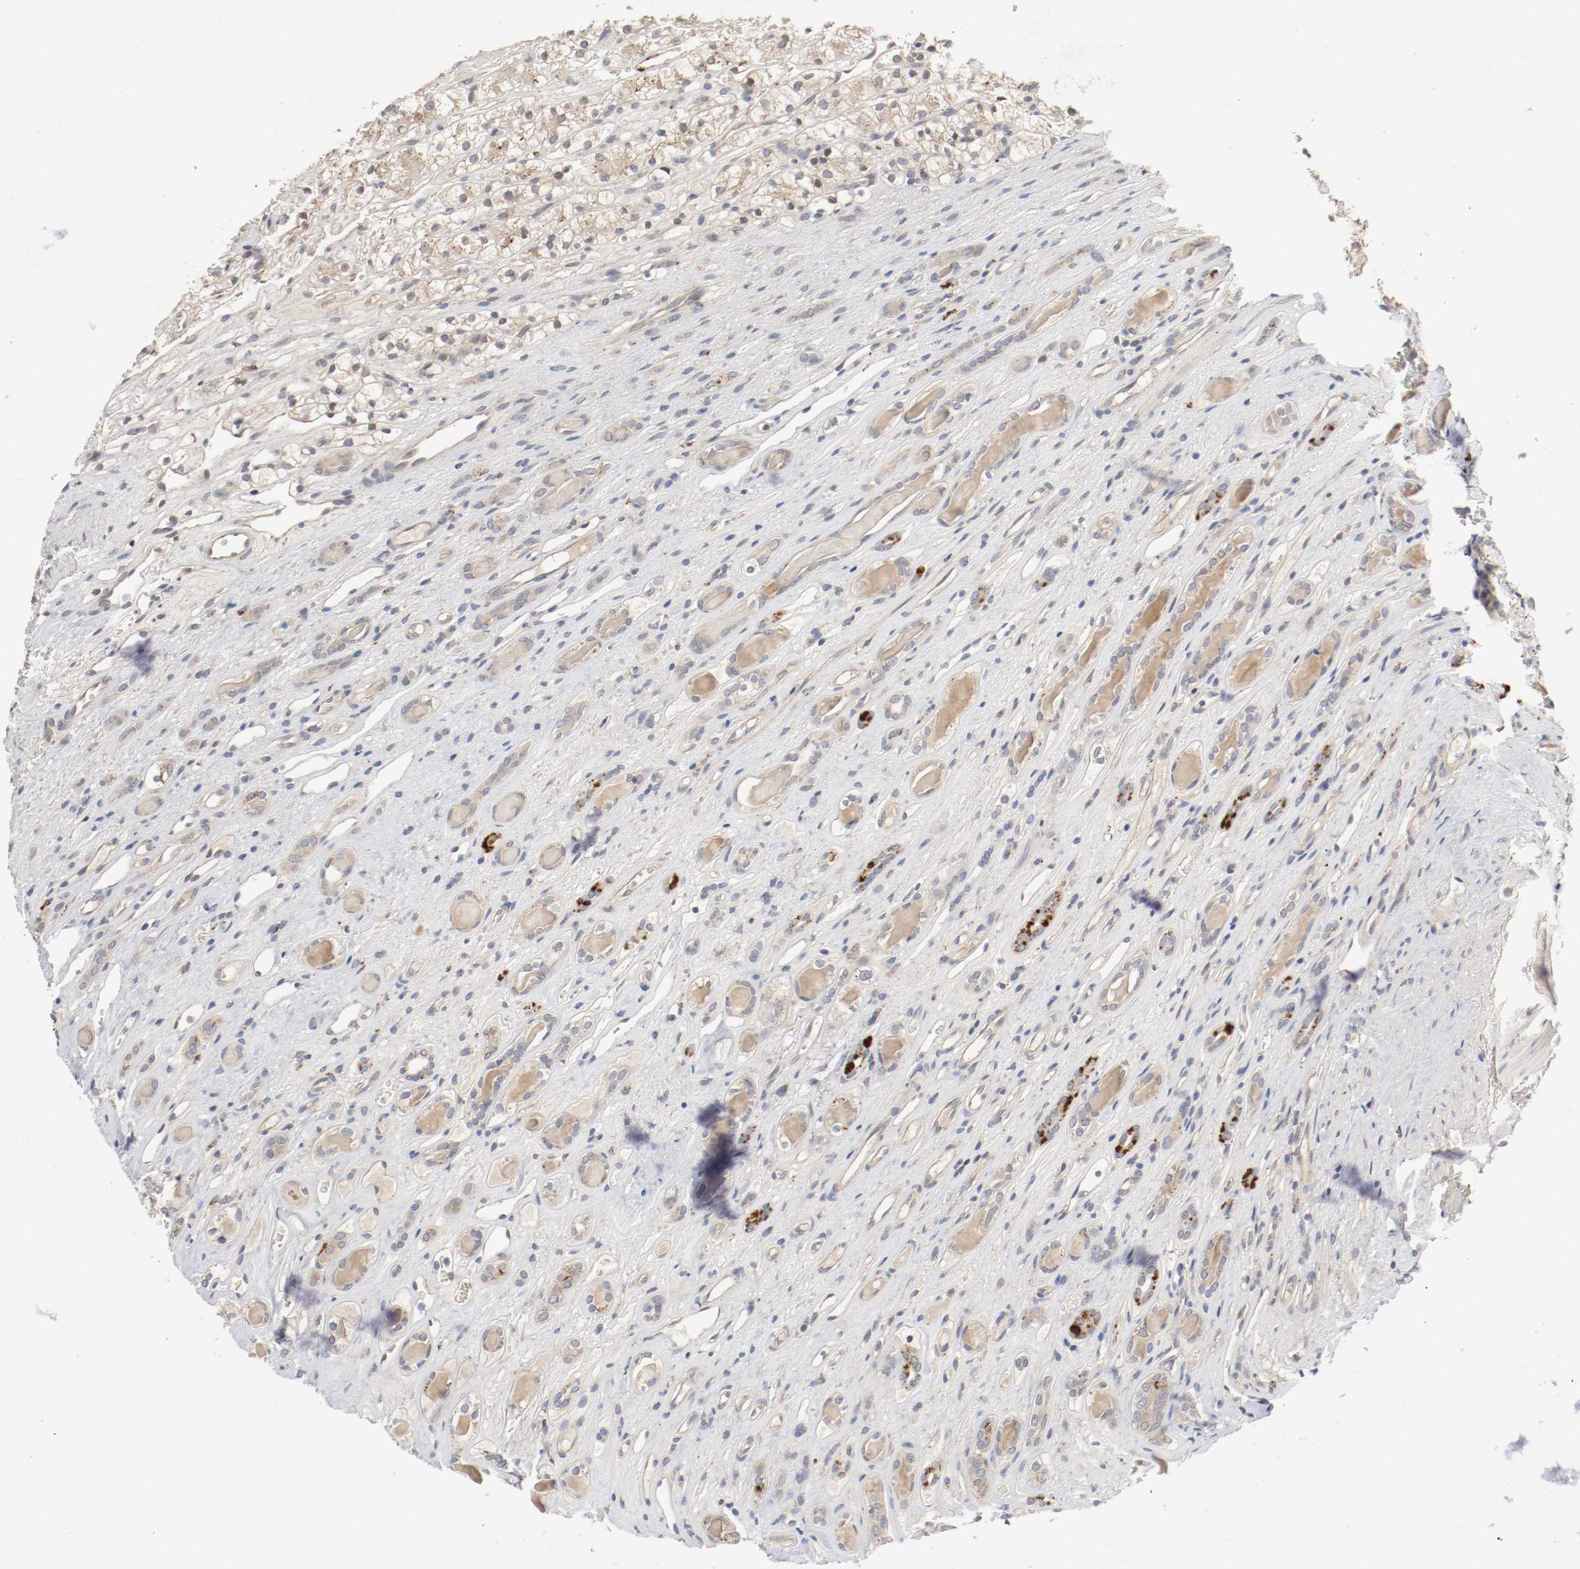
{"staining": {"intensity": "weak", "quantity": ">75%", "location": "cytoplasmic/membranous"}, "tissue": "renal cancer", "cell_type": "Tumor cells", "image_type": "cancer", "snomed": [{"axis": "morphology", "description": "Adenocarcinoma, NOS"}, {"axis": "topography", "description": "Kidney"}], "caption": "High-power microscopy captured an IHC histopathology image of adenocarcinoma (renal), revealing weak cytoplasmic/membranous staining in approximately >75% of tumor cells.", "gene": "REN", "patient": {"sex": "female", "age": 60}}